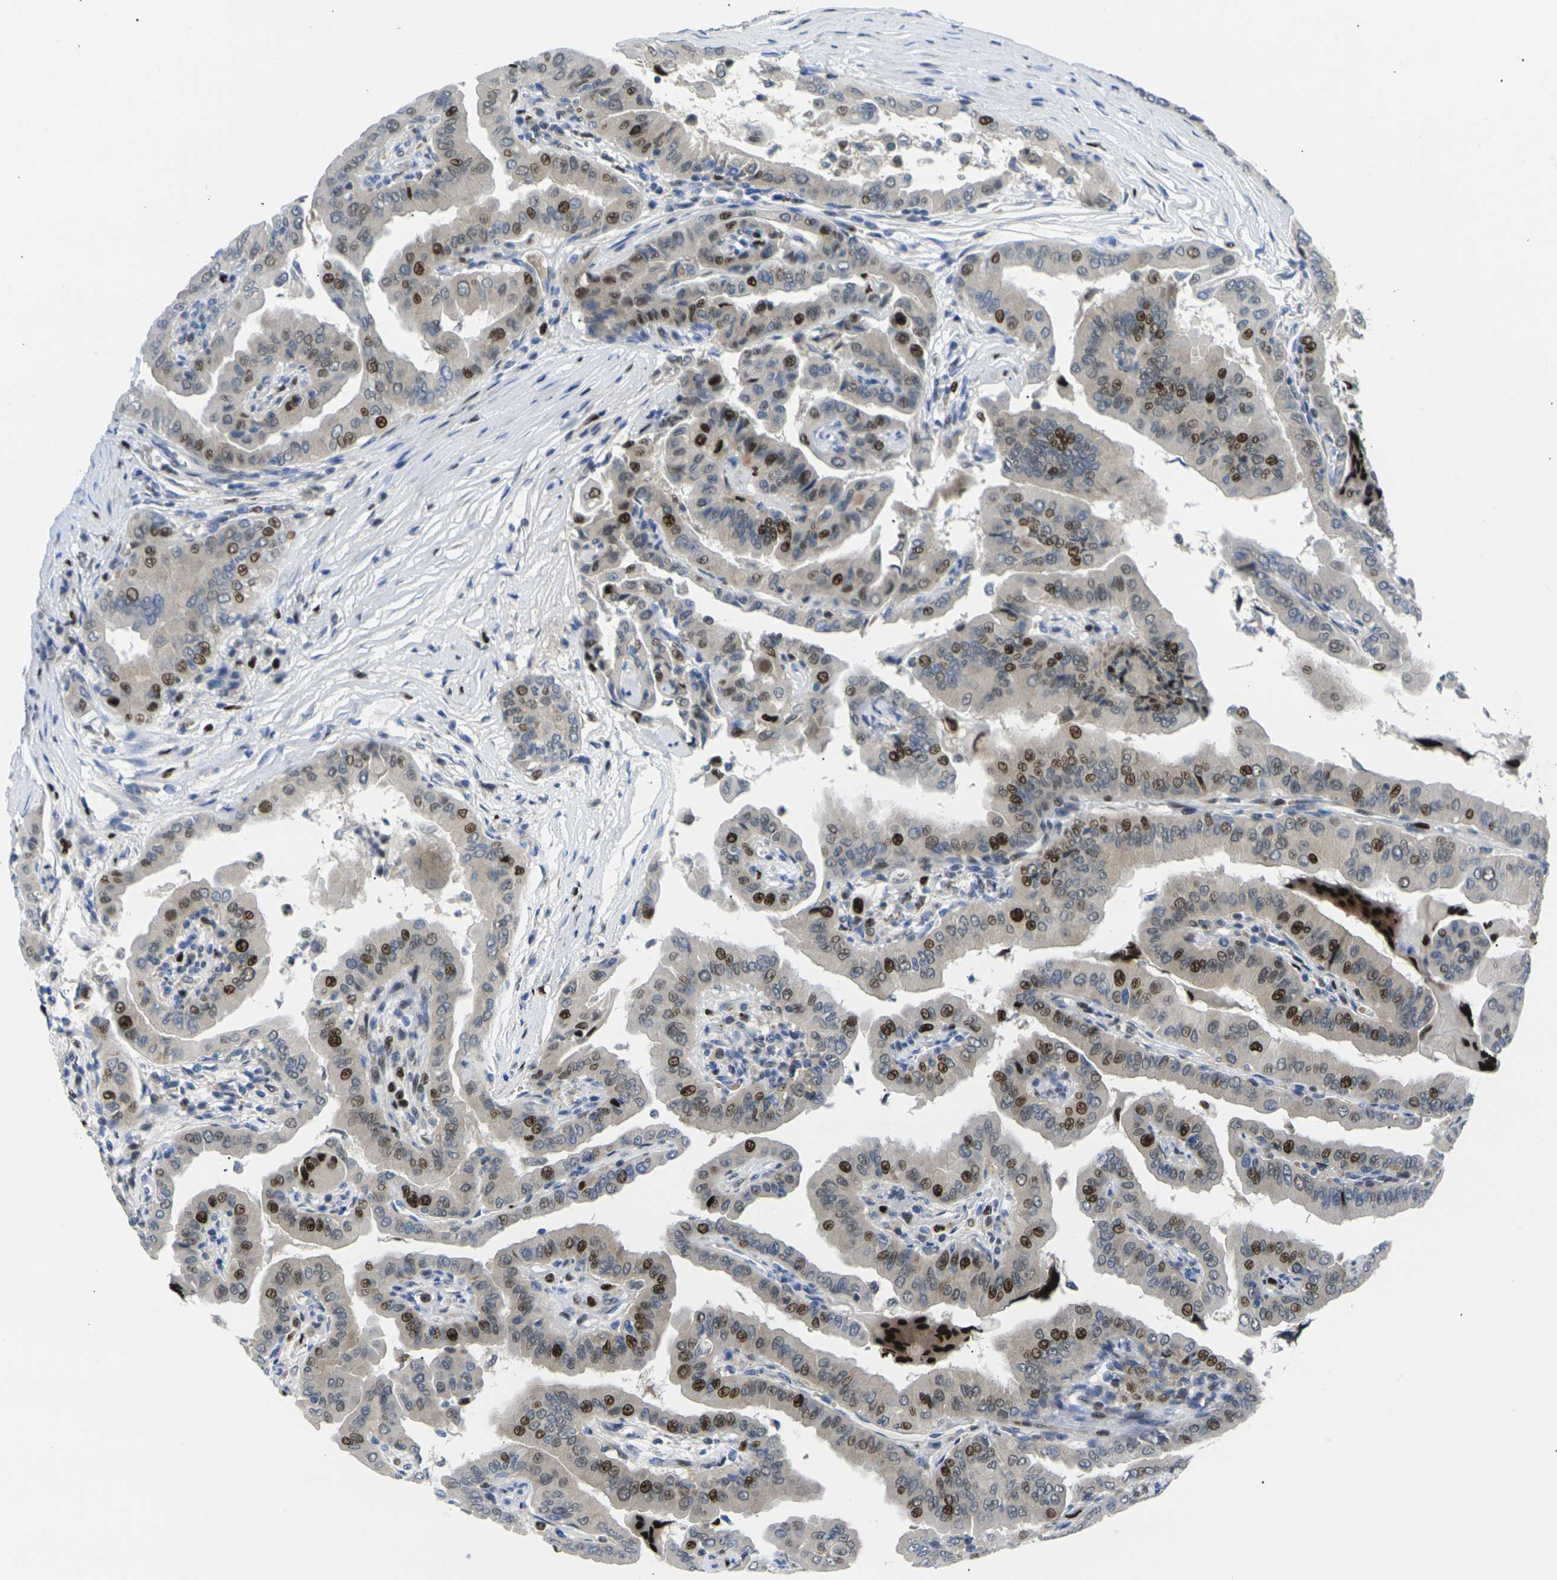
{"staining": {"intensity": "strong", "quantity": "25%-75%", "location": "nuclear"}, "tissue": "thyroid cancer", "cell_type": "Tumor cells", "image_type": "cancer", "snomed": [{"axis": "morphology", "description": "Papillary adenocarcinoma, NOS"}, {"axis": "topography", "description": "Thyroid gland"}], "caption": "The histopathology image exhibits immunohistochemical staining of papillary adenocarcinoma (thyroid). There is strong nuclear staining is appreciated in approximately 25%-75% of tumor cells.", "gene": "RPS6KA3", "patient": {"sex": "male", "age": 33}}